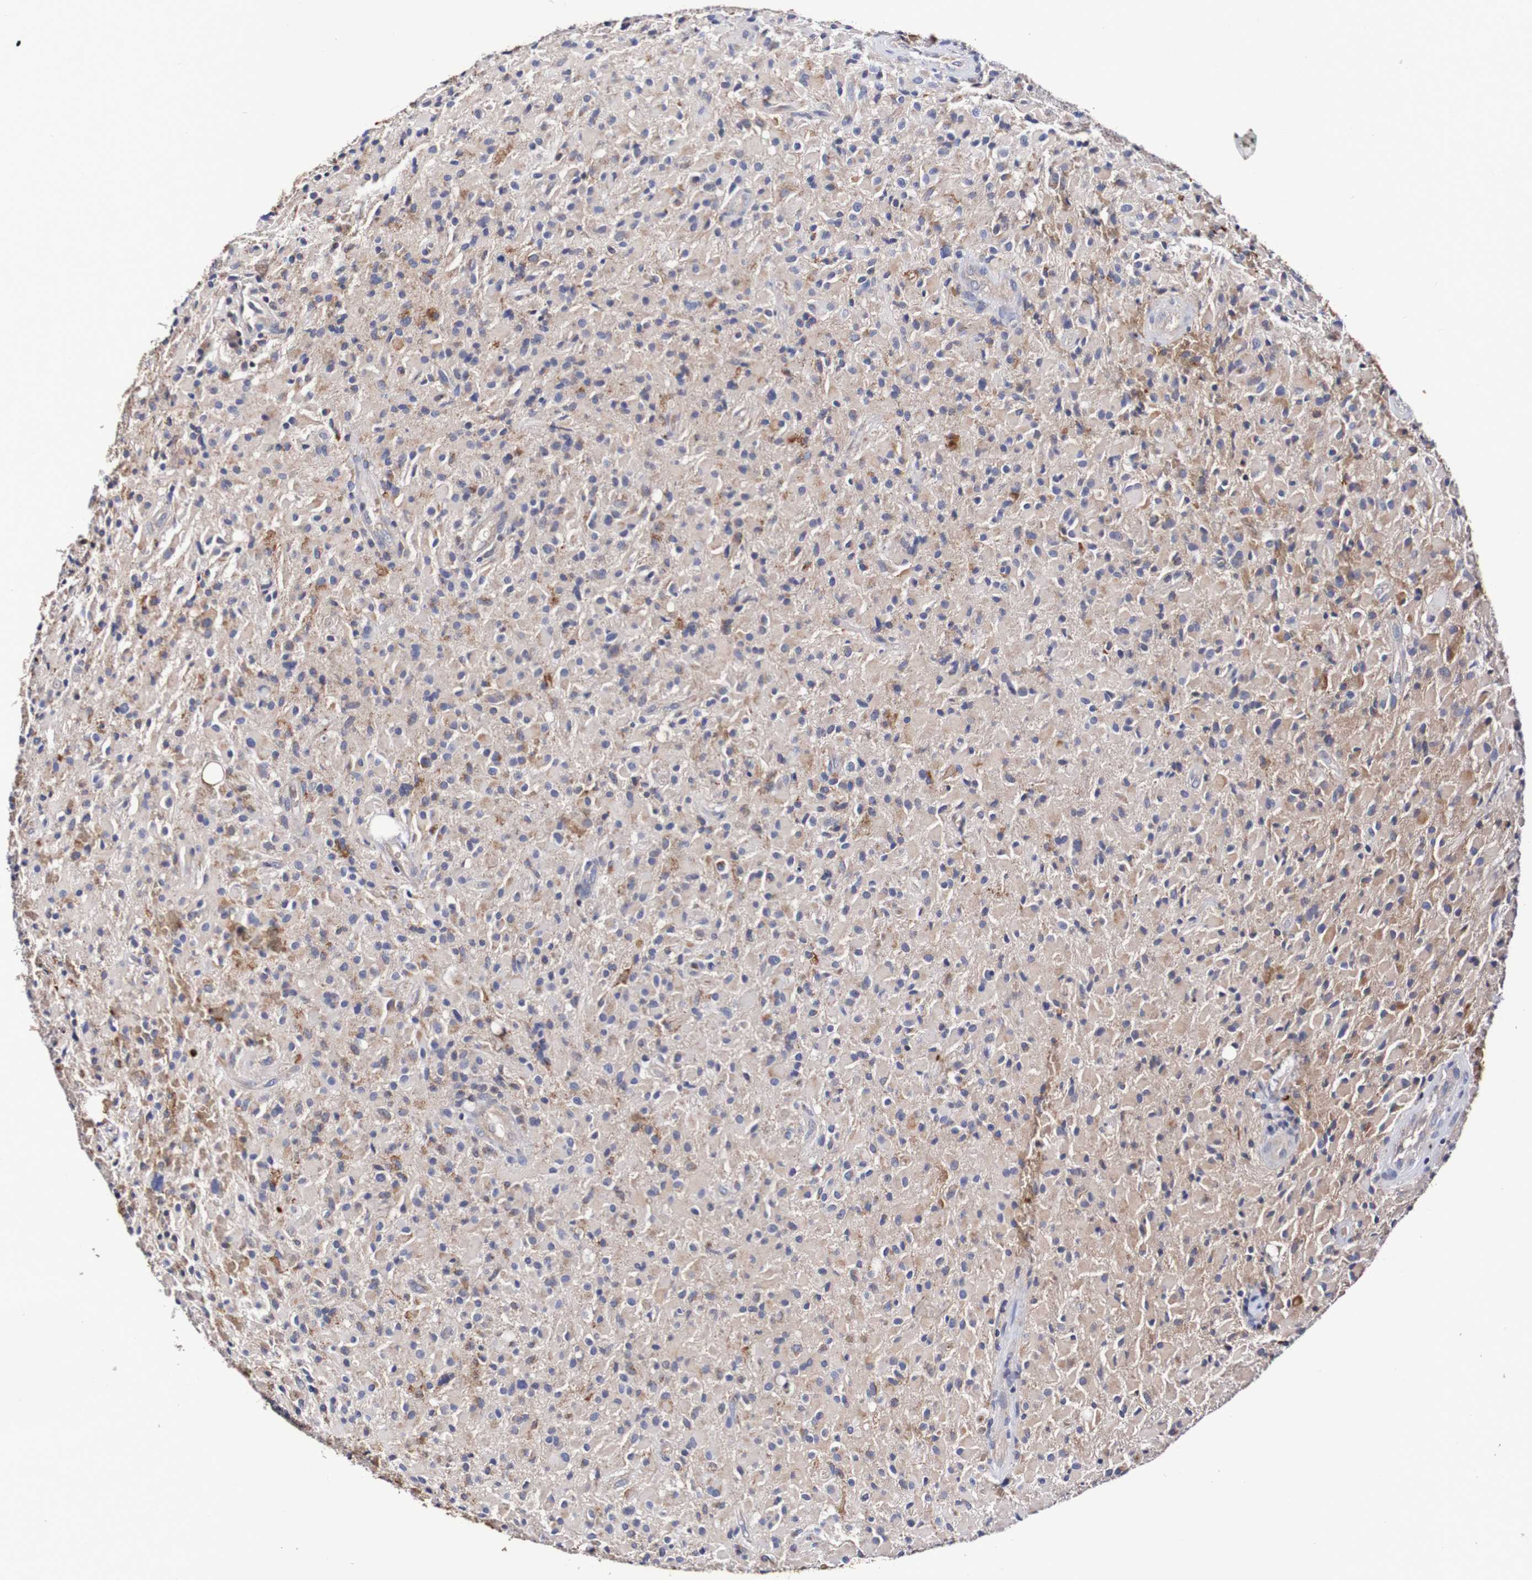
{"staining": {"intensity": "moderate", "quantity": "<25%", "location": "cytoplasmic/membranous"}, "tissue": "glioma", "cell_type": "Tumor cells", "image_type": "cancer", "snomed": [{"axis": "morphology", "description": "Glioma, malignant, High grade"}, {"axis": "topography", "description": "Brain"}], "caption": "An immunohistochemistry histopathology image of tumor tissue is shown. Protein staining in brown labels moderate cytoplasmic/membranous positivity in malignant high-grade glioma within tumor cells.", "gene": "WNT4", "patient": {"sex": "male", "age": 71}}